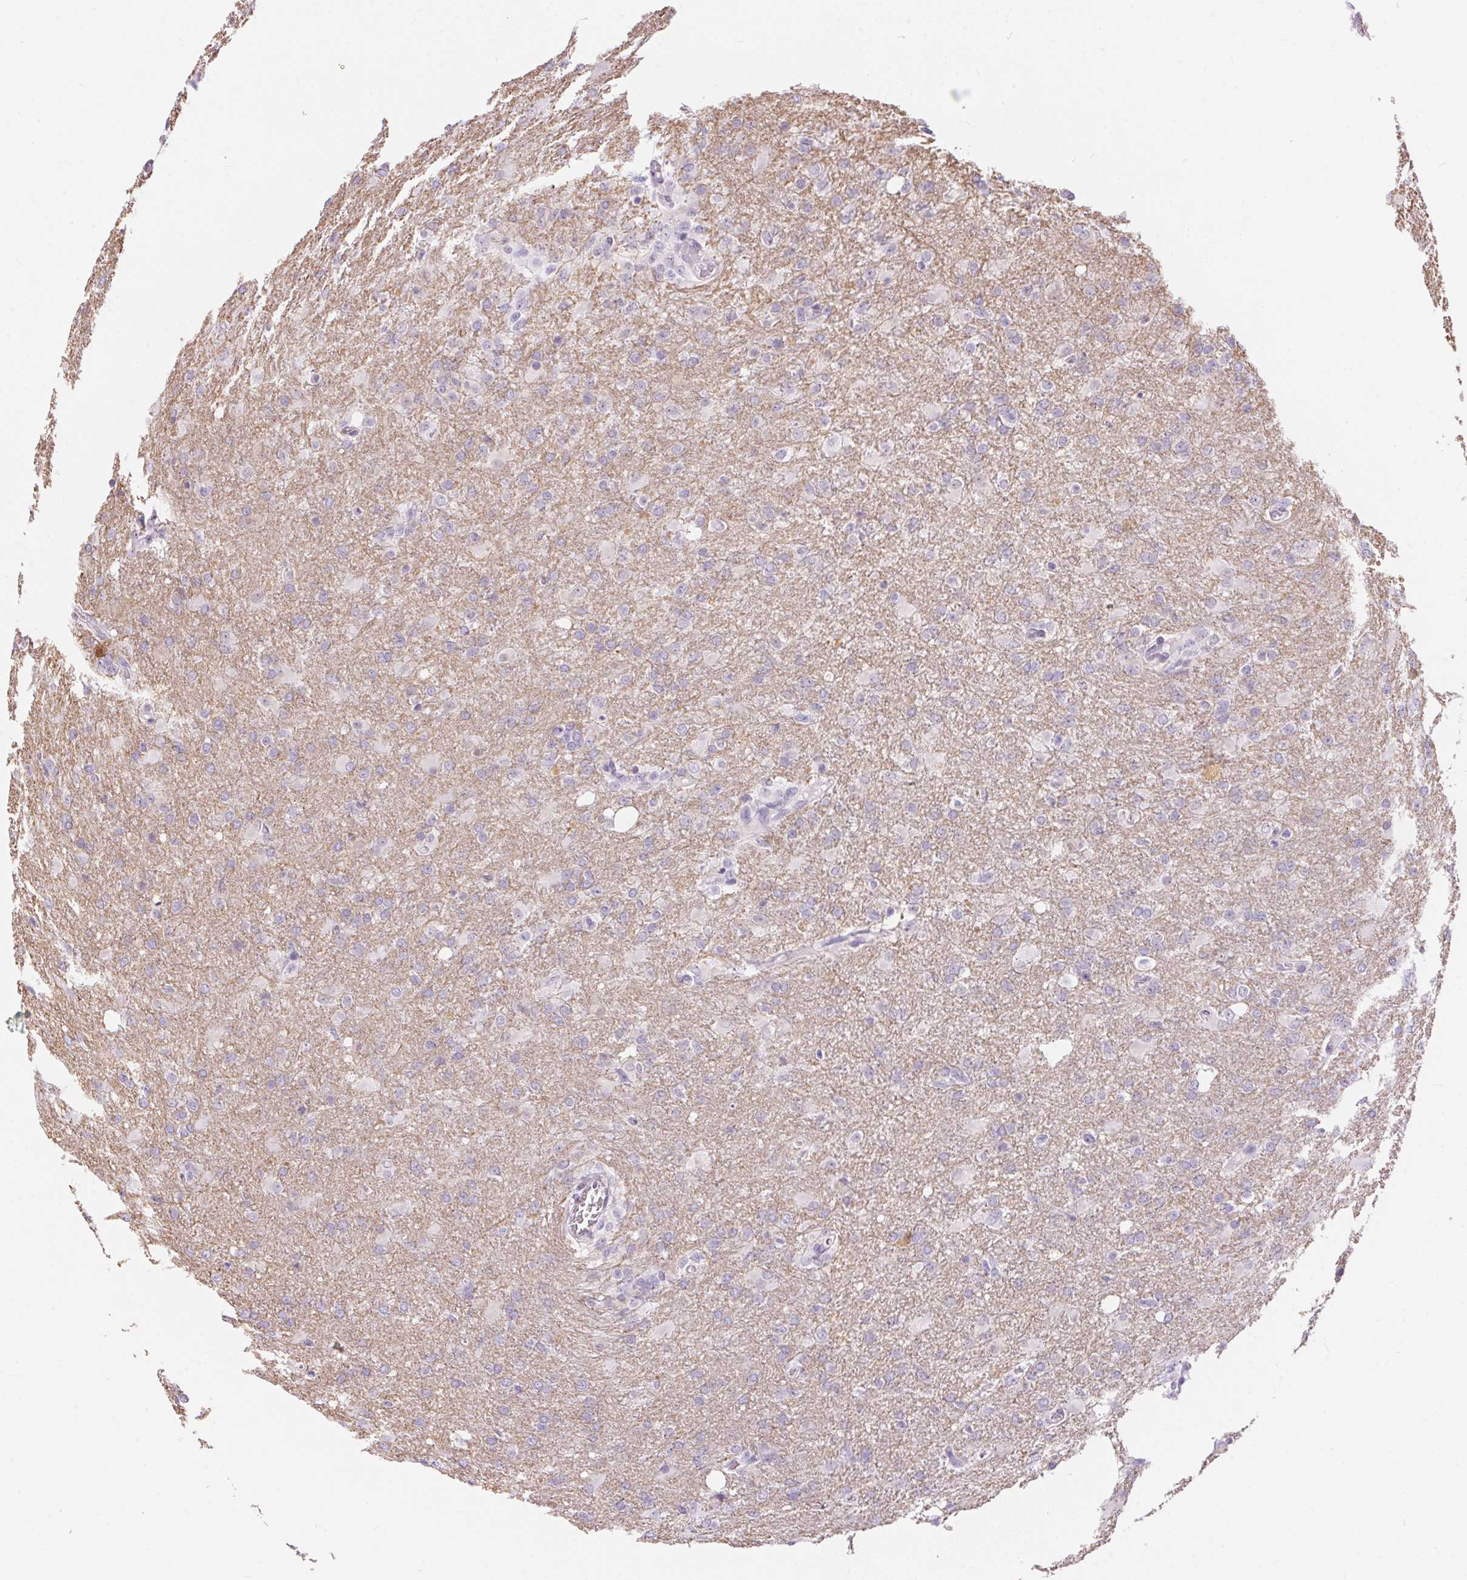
{"staining": {"intensity": "negative", "quantity": "none", "location": "none"}, "tissue": "glioma", "cell_type": "Tumor cells", "image_type": "cancer", "snomed": [{"axis": "morphology", "description": "Glioma, malignant, High grade"}, {"axis": "topography", "description": "Brain"}], "caption": "Protein analysis of malignant high-grade glioma shows no significant staining in tumor cells.", "gene": "CADPS", "patient": {"sex": "male", "age": 68}}